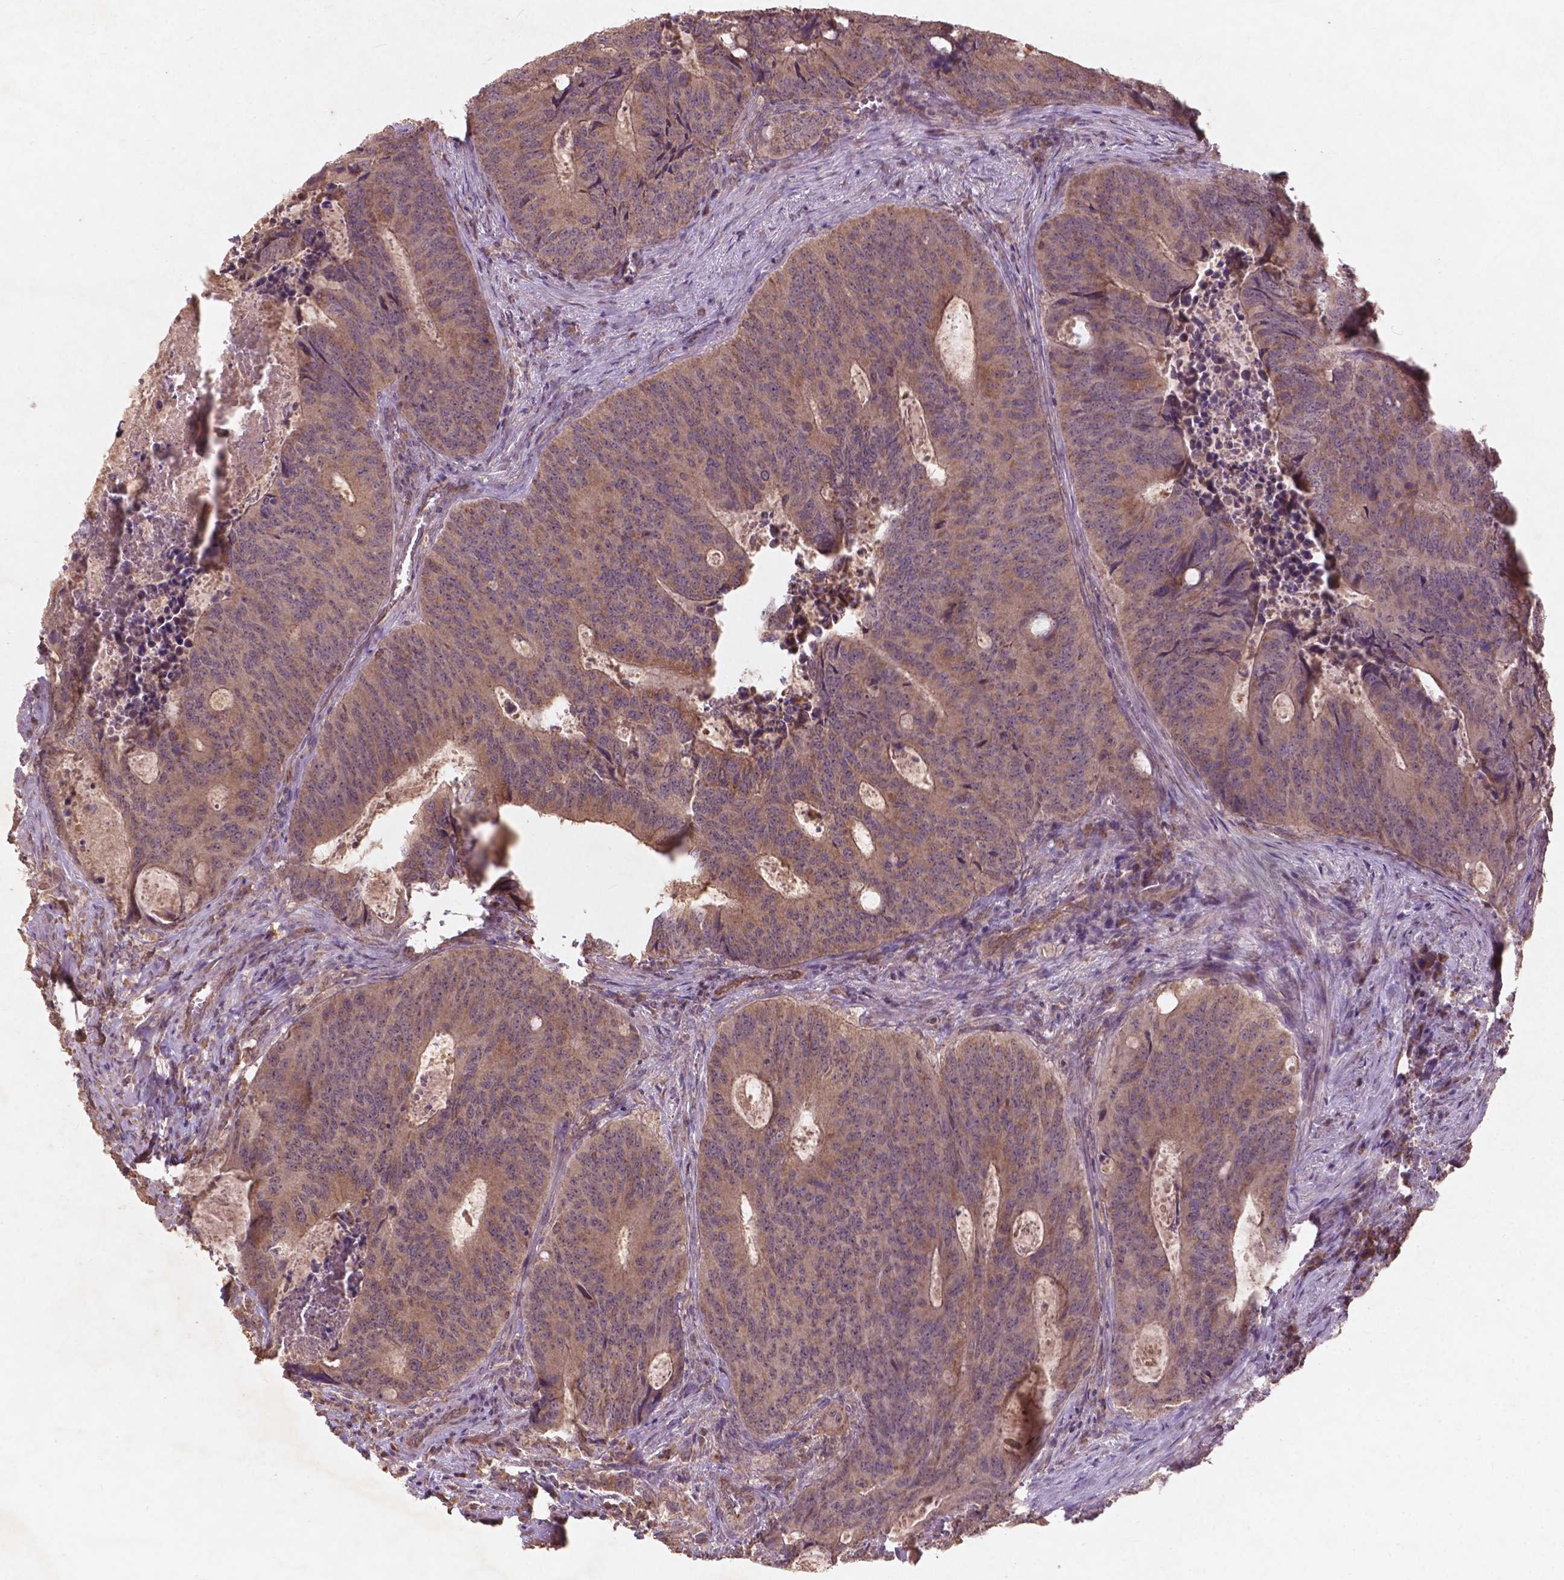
{"staining": {"intensity": "weak", "quantity": ">75%", "location": "cytoplasmic/membranous"}, "tissue": "colorectal cancer", "cell_type": "Tumor cells", "image_type": "cancer", "snomed": [{"axis": "morphology", "description": "Adenocarcinoma, NOS"}, {"axis": "topography", "description": "Colon"}], "caption": "The image displays staining of adenocarcinoma (colorectal), revealing weak cytoplasmic/membranous protein positivity (brown color) within tumor cells. Nuclei are stained in blue.", "gene": "ST6GALNAC5", "patient": {"sex": "male", "age": 67}}